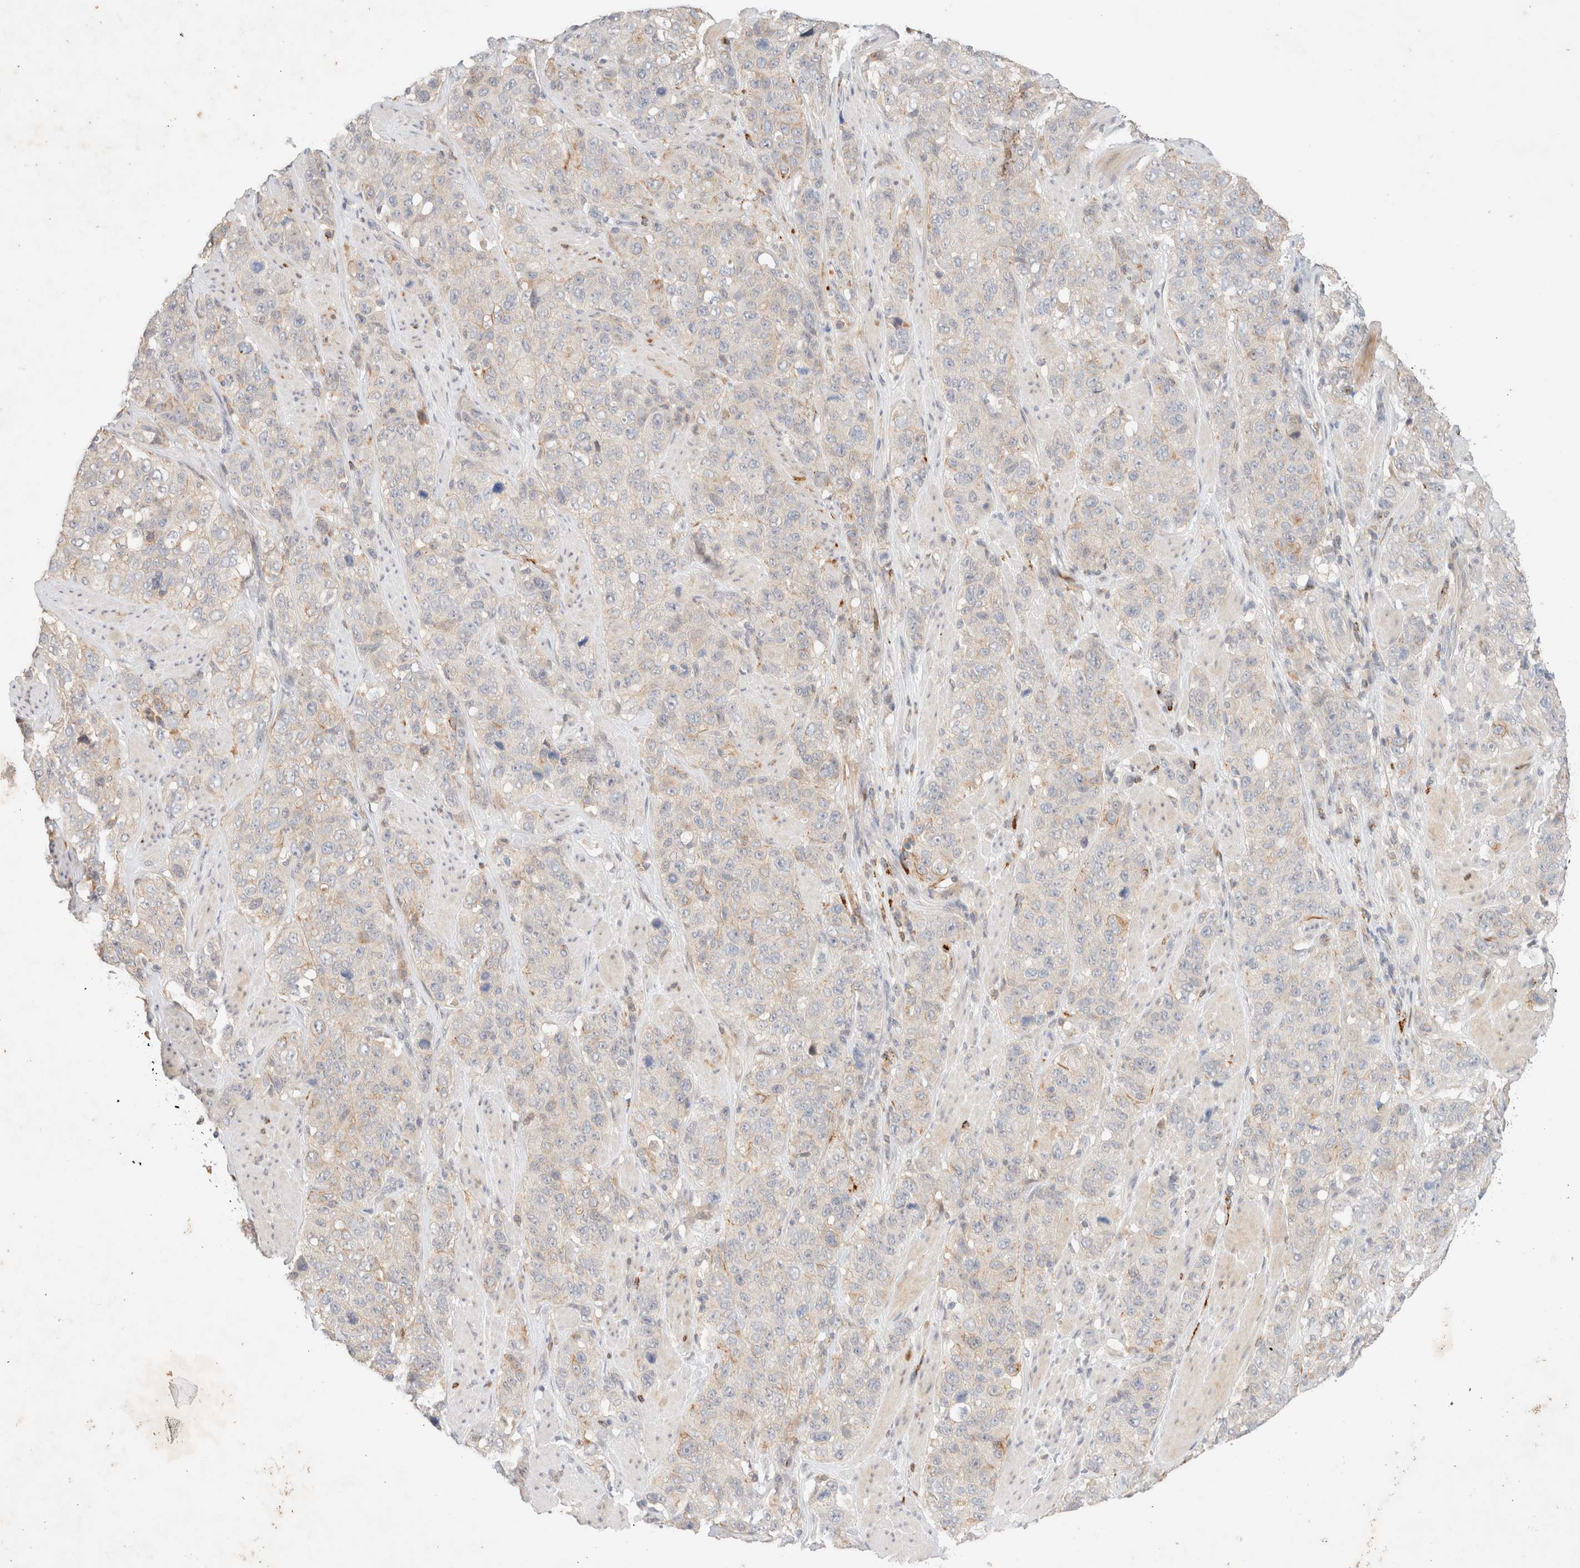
{"staining": {"intensity": "negative", "quantity": "none", "location": "none"}, "tissue": "stomach cancer", "cell_type": "Tumor cells", "image_type": "cancer", "snomed": [{"axis": "morphology", "description": "Adenocarcinoma, NOS"}, {"axis": "topography", "description": "Stomach"}], "caption": "An immunohistochemistry (IHC) micrograph of adenocarcinoma (stomach) is shown. There is no staining in tumor cells of adenocarcinoma (stomach).", "gene": "SGSM2", "patient": {"sex": "male", "age": 48}}